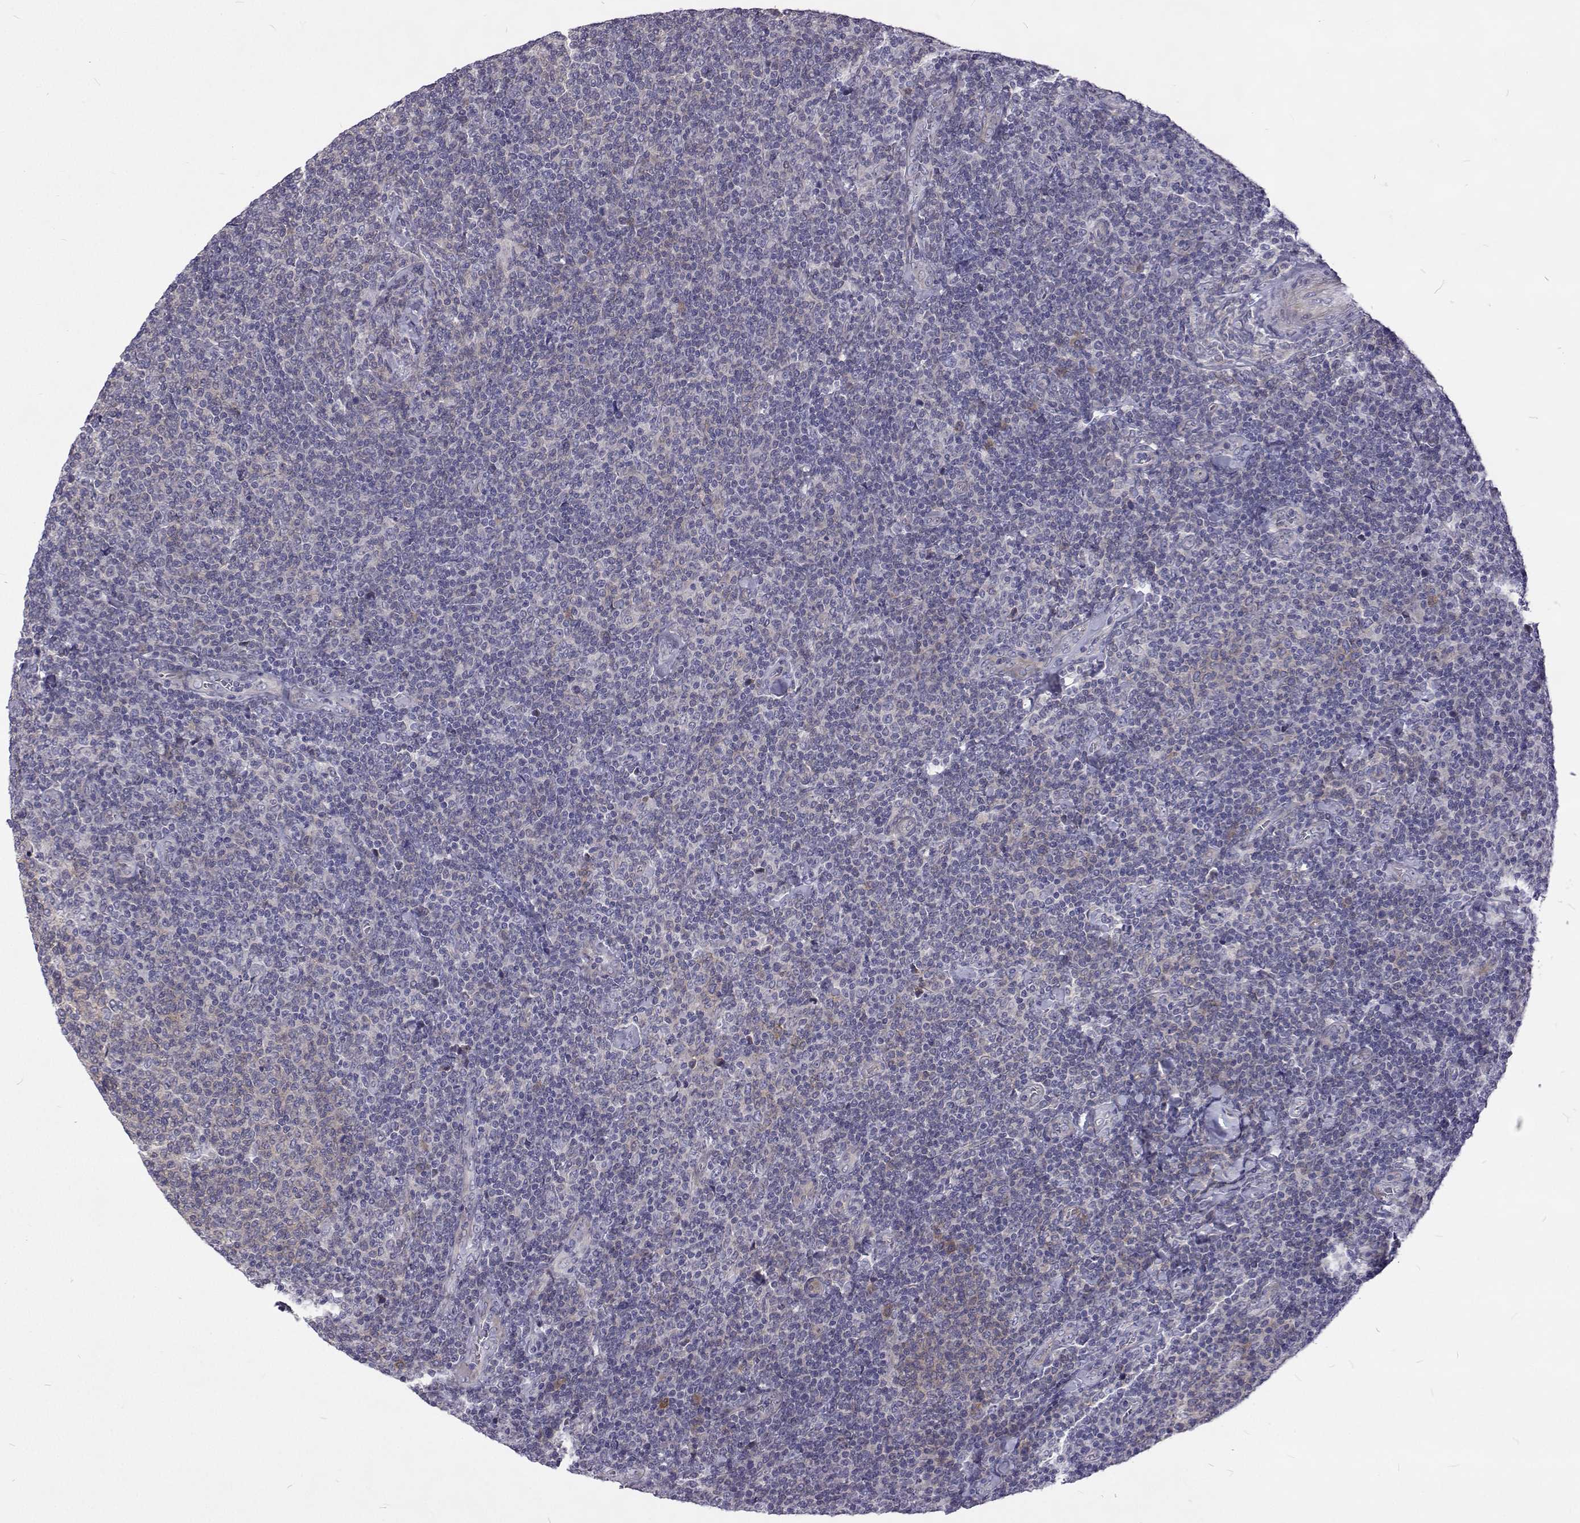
{"staining": {"intensity": "negative", "quantity": "none", "location": "none"}, "tissue": "lymphoma", "cell_type": "Tumor cells", "image_type": "cancer", "snomed": [{"axis": "morphology", "description": "Malignant lymphoma, non-Hodgkin's type, Low grade"}, {"axis": "topography", "description": "Lymph node"}], "caption": "High power microscopy photomicrograph of an IHC photomicrograph of lymphoma, revealing no significant staining in tumor cells. (DAB (3,3'-diaminobenzidine) immunohistochemistry (IHC) with hematoxylin counter stain).", "gene": "NPR3", "patient": {"sex": "male", "age": 52}}